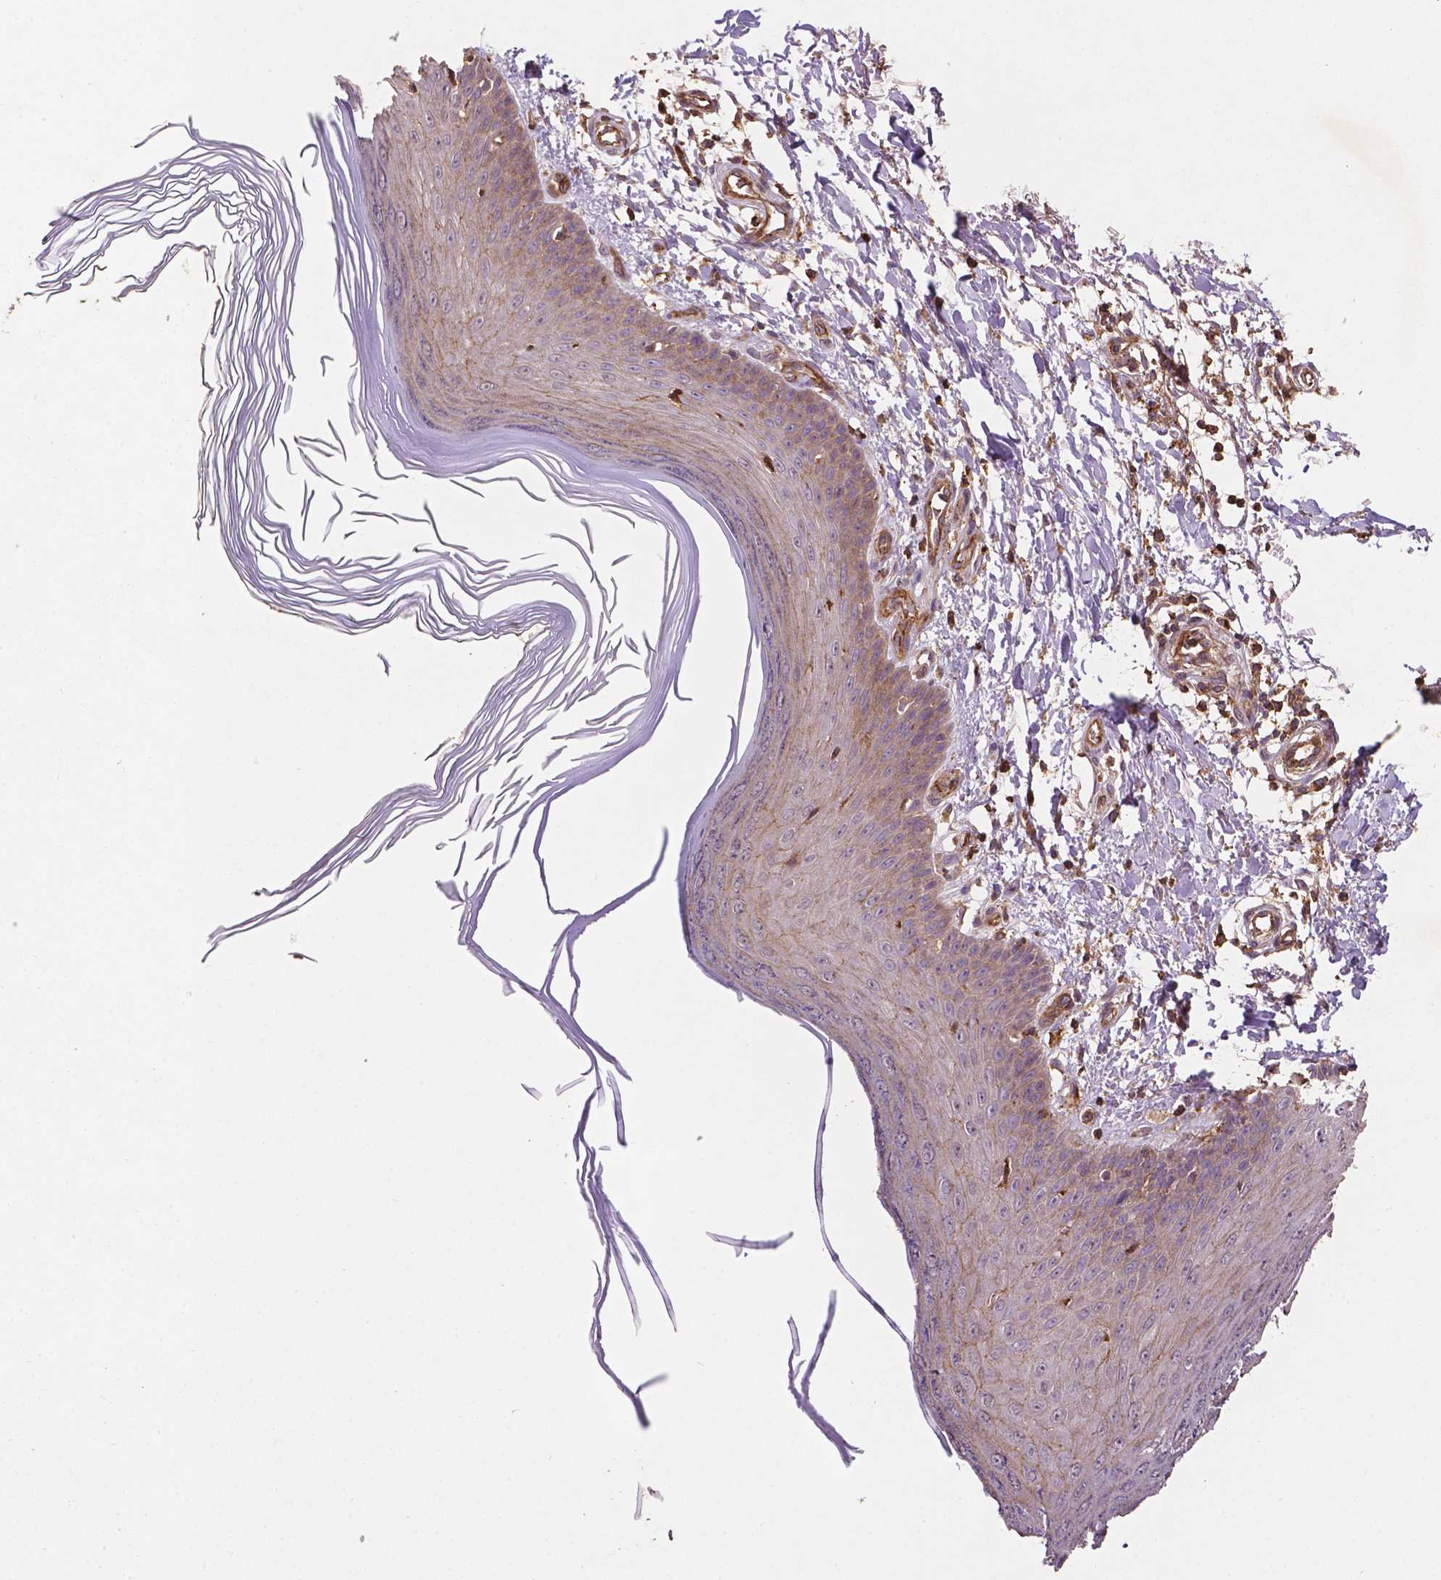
{"staining": {"intensity": "moderate", "quantity": "<25%", "location": "cytoplasmic/membranous"}, "tissue": "skin", "cell_type": "Fibroblasts", "image_type": "normal", "snomed": [{"axis": "morphology", "description": "Normal tissue, NOS"}, {"axis": "topography", "description": "Skin"}], "caption": "DAB (3,3'-diaminobenzidine) immunohistochemical staining of unremarkable skin exhibits moderate cytoplasmic/membranous protein staining in approximately <25% of fibroblasts.", "gene": "ZMYND19", "patient": {"sex": "female", "age": 62}}